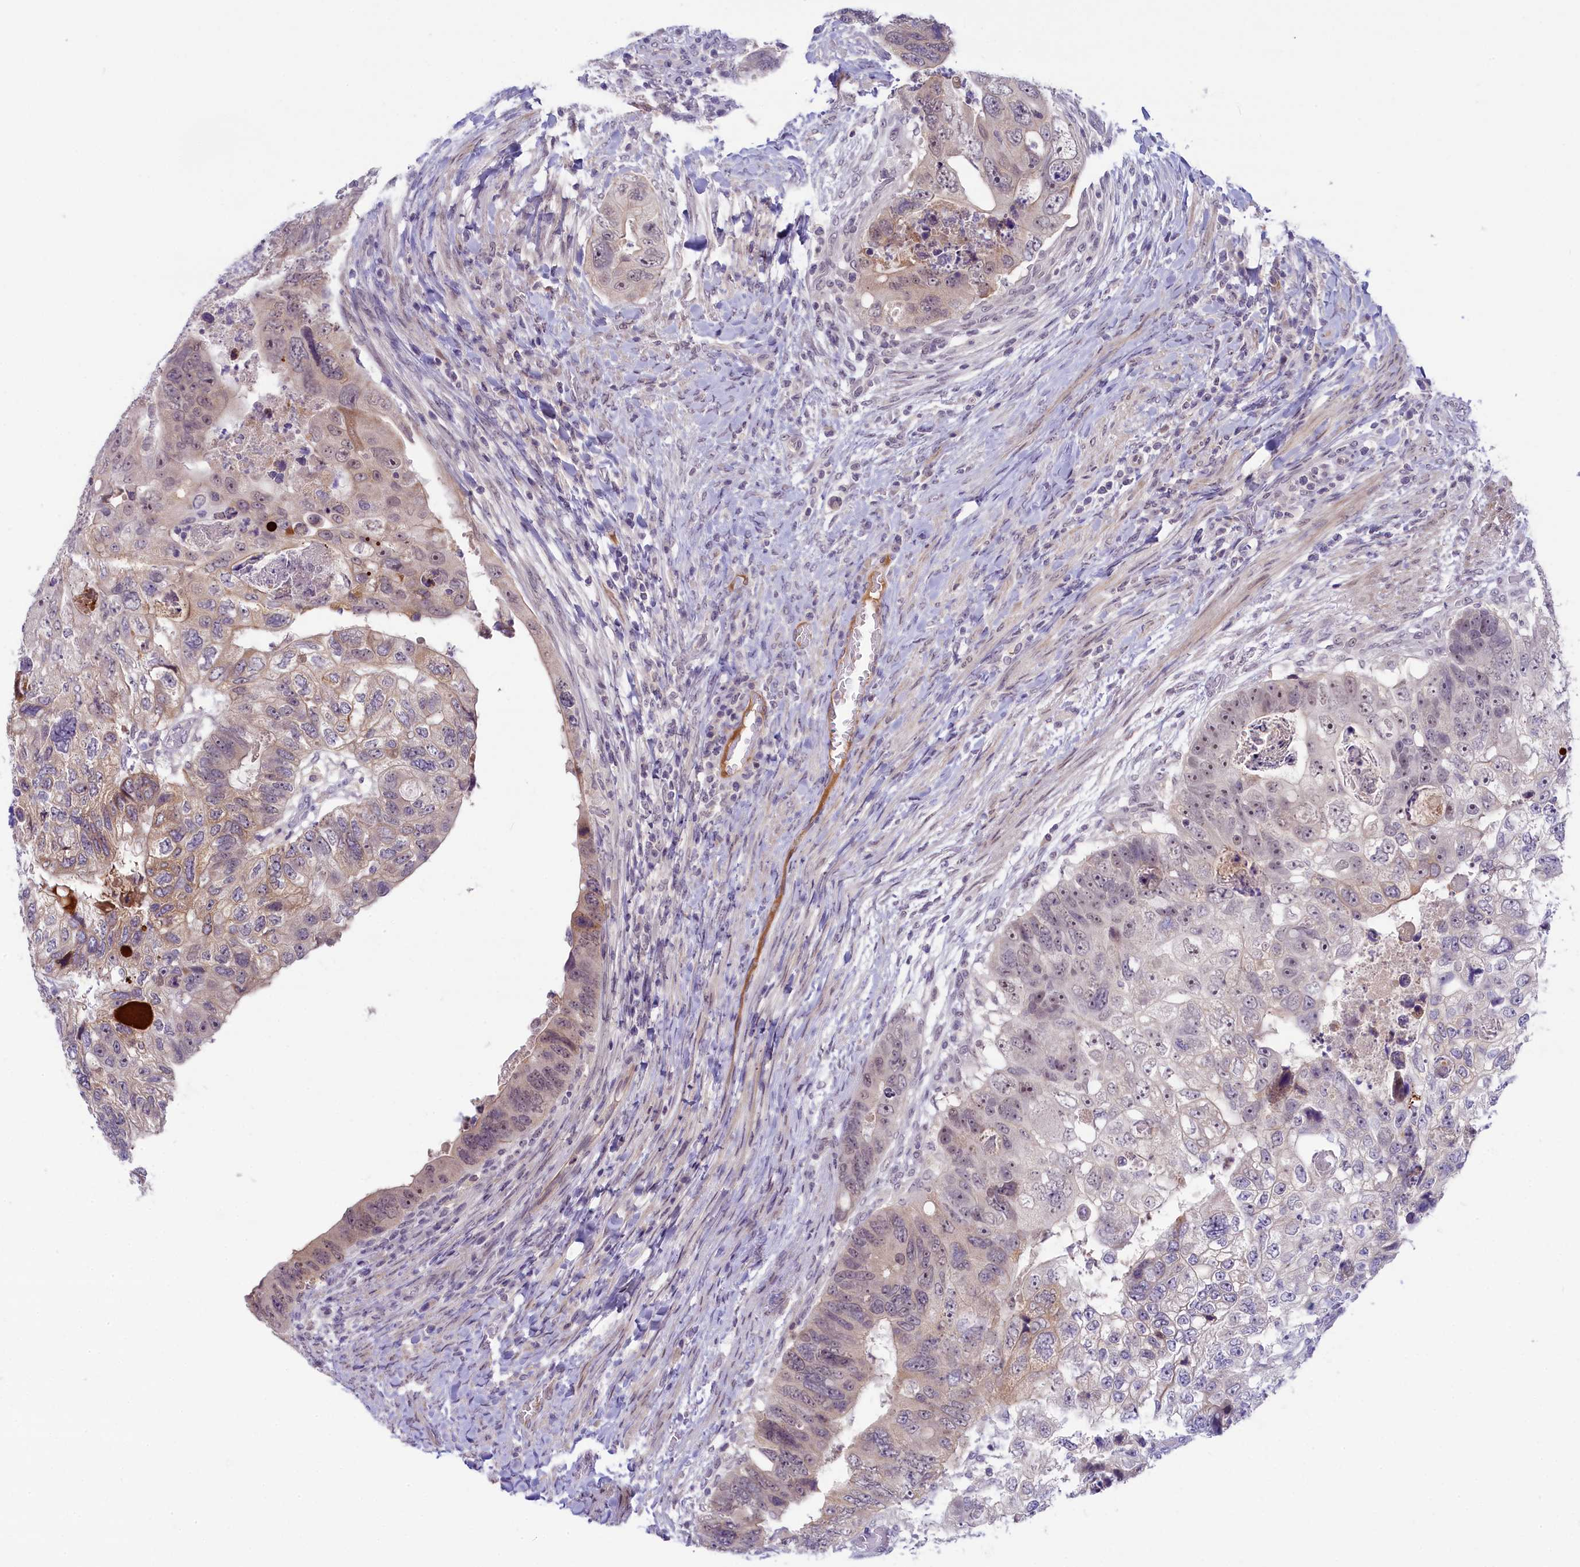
{"staining": {"intensity": "weak", "quantity": "25%-75%", "location": "nuclear"}, "tissue": "colorectal cancer", "cell_type": "Tumor cells", "image_type": "cancer", "snomed": [{"axis": "morphology", "description": "Adenocarcinoma, NOS"}, {"axis": "topography", "description": "Rectum"}], "caption": "Colorectal cancer was stained to show a protein in brown. There is low levels of weak nuclear expression in approximately 25%-75% of tumor cells. Using DAB (3,3'-diaminobenzidine) (brown) and hematoxylin (blue) stains, captured at high magnification using brightfield microscopy.", "gene": "CRAMP1", "patient": {"sex": "male", "age": 59}}